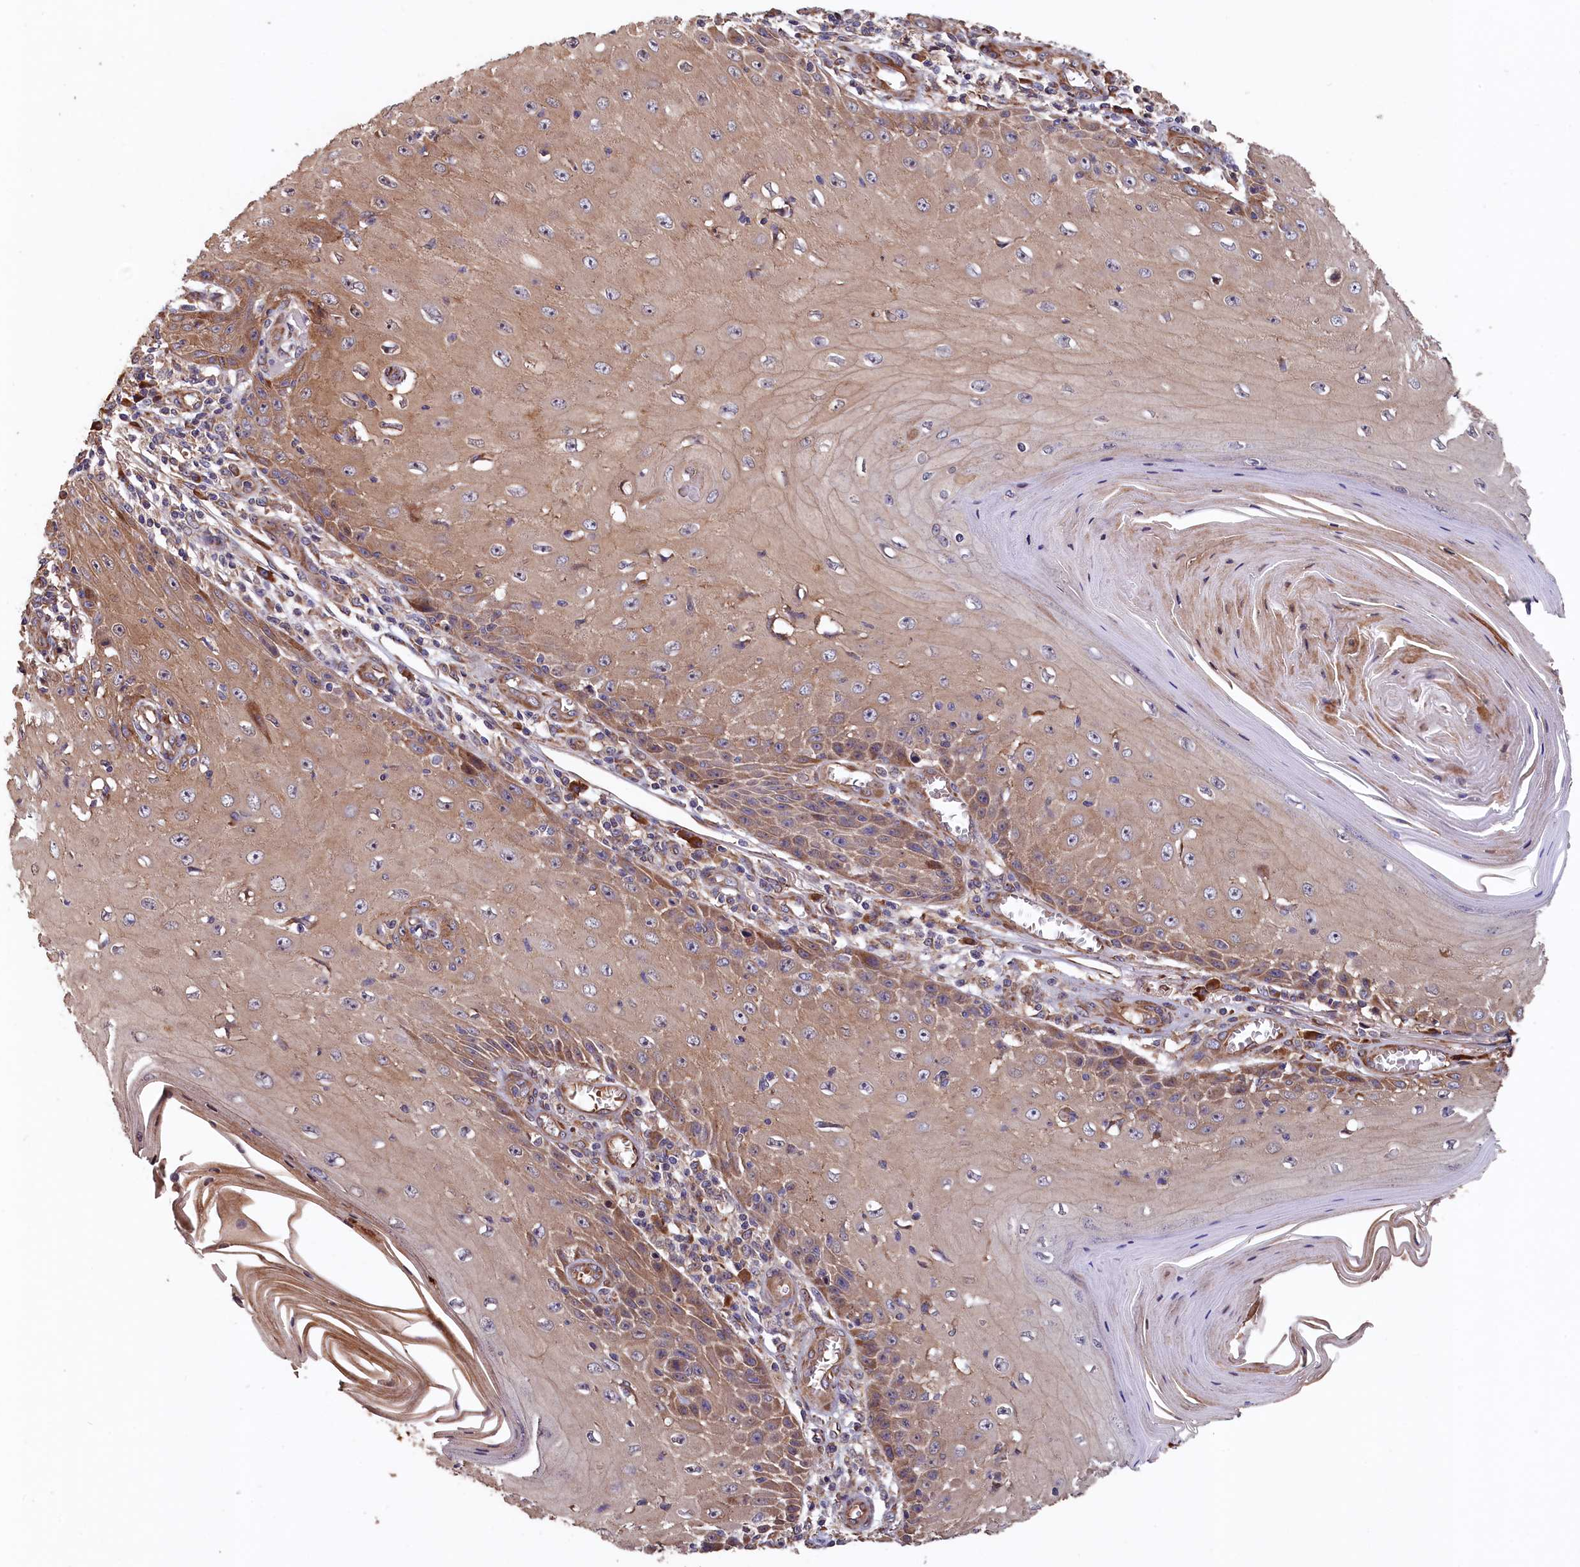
{"staining": {"intensity": "weak", "quantity": ">75%", "location": "cytoplasmic/membranous"}, "tissue": "skin cancer", "cell_type": "Tumor cells", "image_type": "cancer", "snomed": [{"axis": "morphology", "description": "Squamous cell carcinoma, NOS"}, {"axis": "topography", "description": "Skin"}], "caption": "Weak cytoplasmic/membranous expression for a protein is present in about >75% of tumor cells of skin squamous cell carcinoma using immunohistochemistry.", "gene": "GREB1L", "patient": {"sex": "female", "age": 73}}